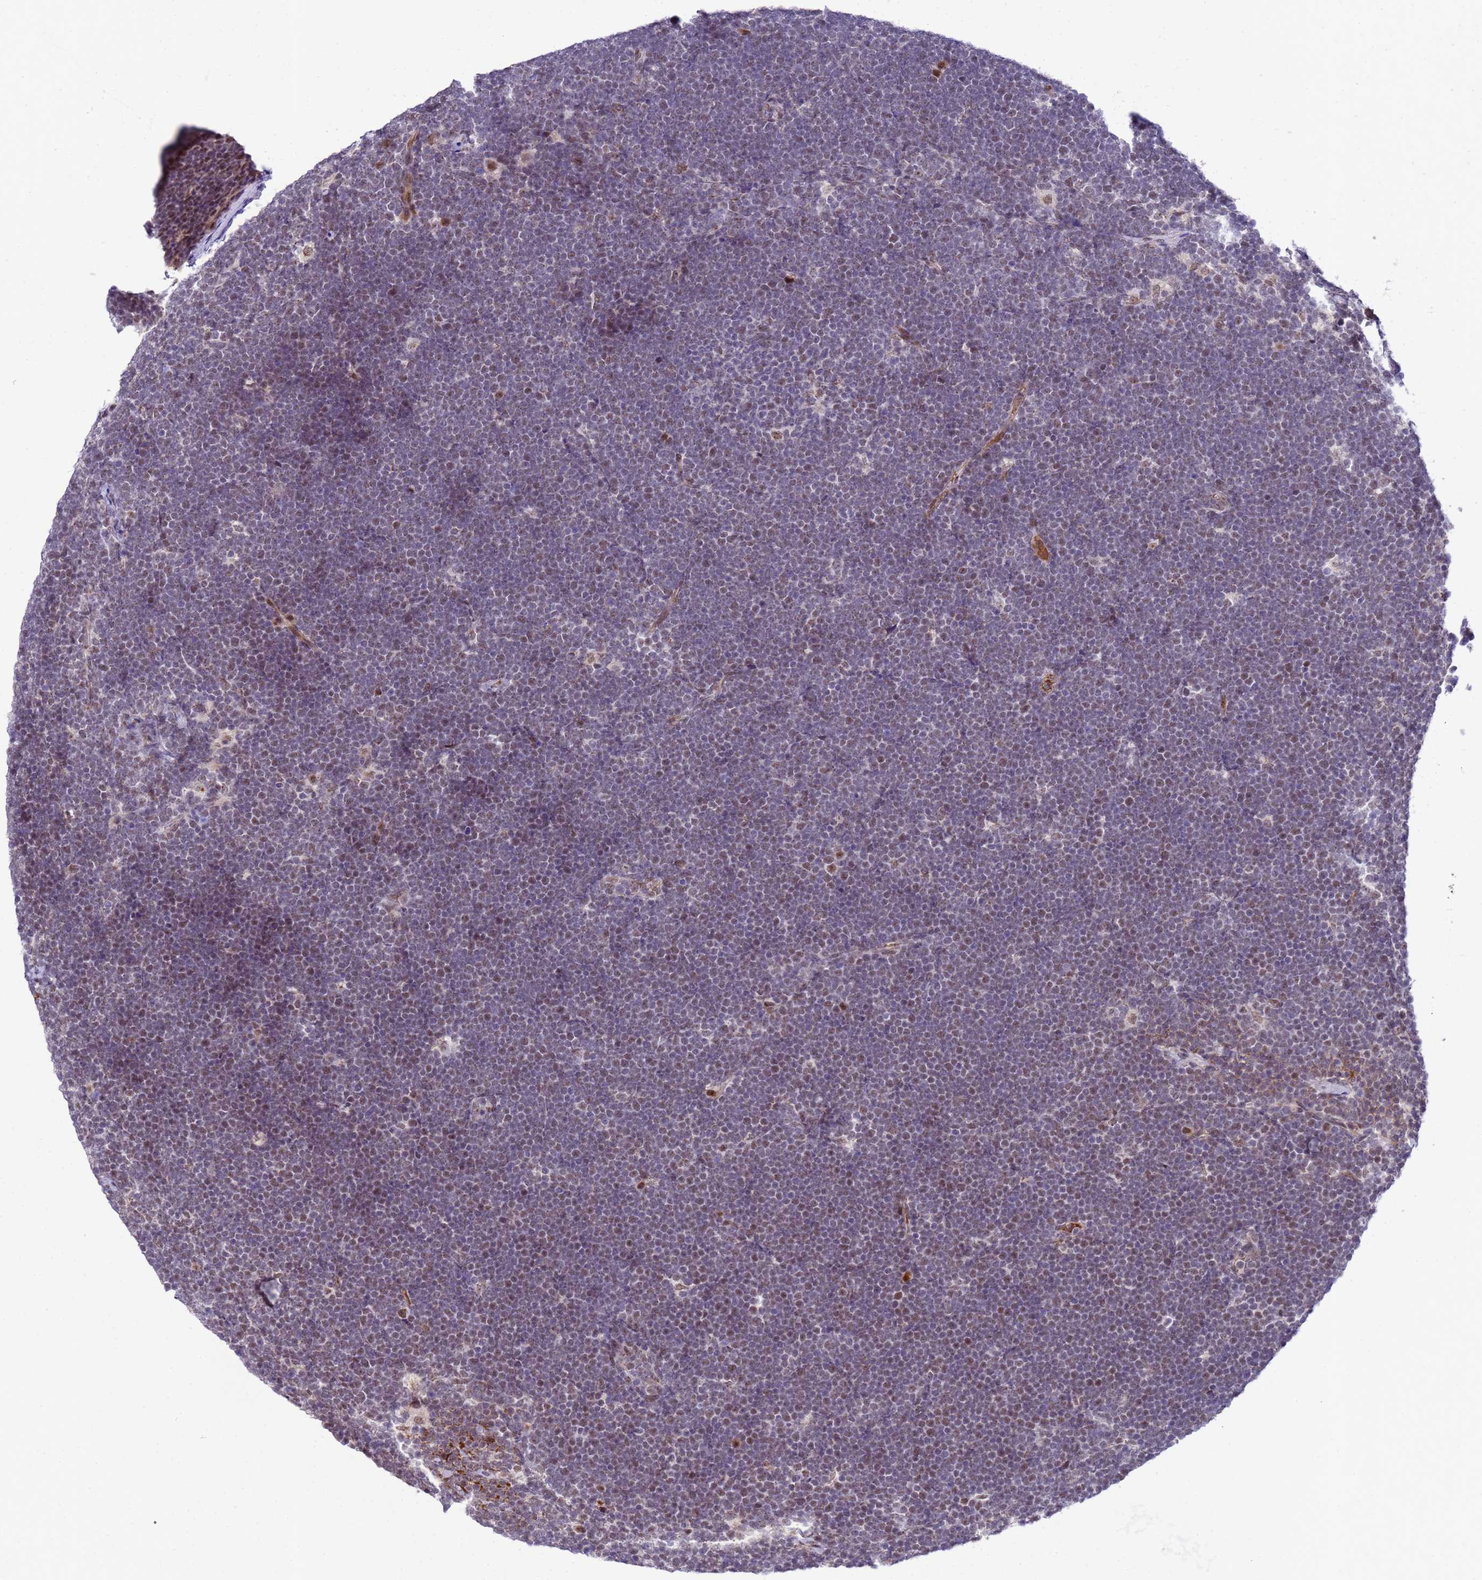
{"staining": {"intensity": "weak", "quantity": "25%-75%", "location": "nuclear"}, "tissue": "lymphoma", "cell_type": "Tumor cells", "image_type": "cancer", "snomed": [{"axis": "morphology", "description": "Malignant lymphoma, non-Hodgkin's type, High grade"}, {"axis": "topography", "description": "Lymph node"}], "caption": "Approximately 25%-75% of tumor cells in human lymphoma reveal weak nuclear protein positivity as visualized by brown immunohistochemical staining.", "gene": "C19orf47", "patient": {"sex": "male", "age": 13}}